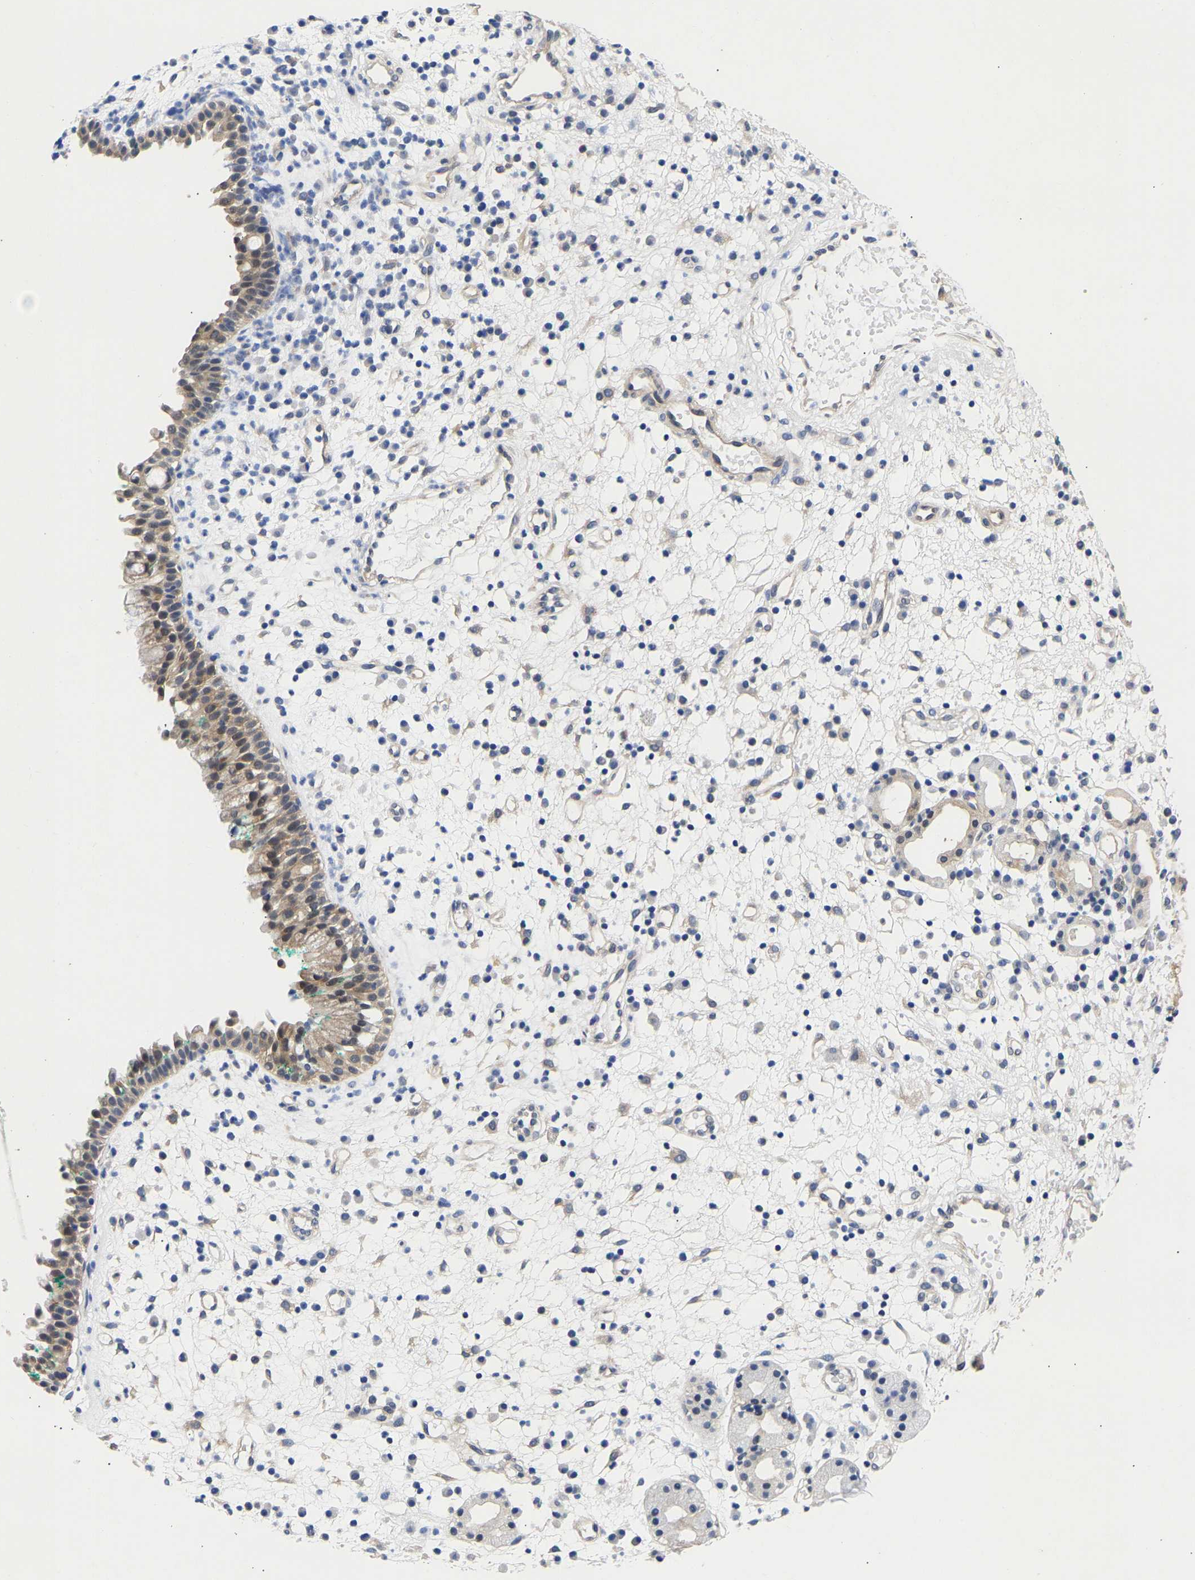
{"staining": {"intensity": "weak", "quantity": ">75%", "location": "cytoplasmic/membranous"}, "tissue": "nasopharynx", "cell_type": "Respiratory epithelial cells", "image_type": "normal", "snomed": [{"axis": "morphology", "description": "Normal tissue, NOS"}, {"axis": "morphology", "description": "Basal cell carcinoma"}, {"axis": "topography", "description": "Cartilage tissue"}, {"axis": "topography", "description": "Nasopharynx"}, {"axis": "topography", "description": "Oral tissue"}], "caption": "The immunohistochemical stain labels weak cytoplasmic/membranous positivity in respiratory epithelial cells of normal nasopharynx.", "gene": "CCDC6", "patient": {"sex": "female", "age": 77}}